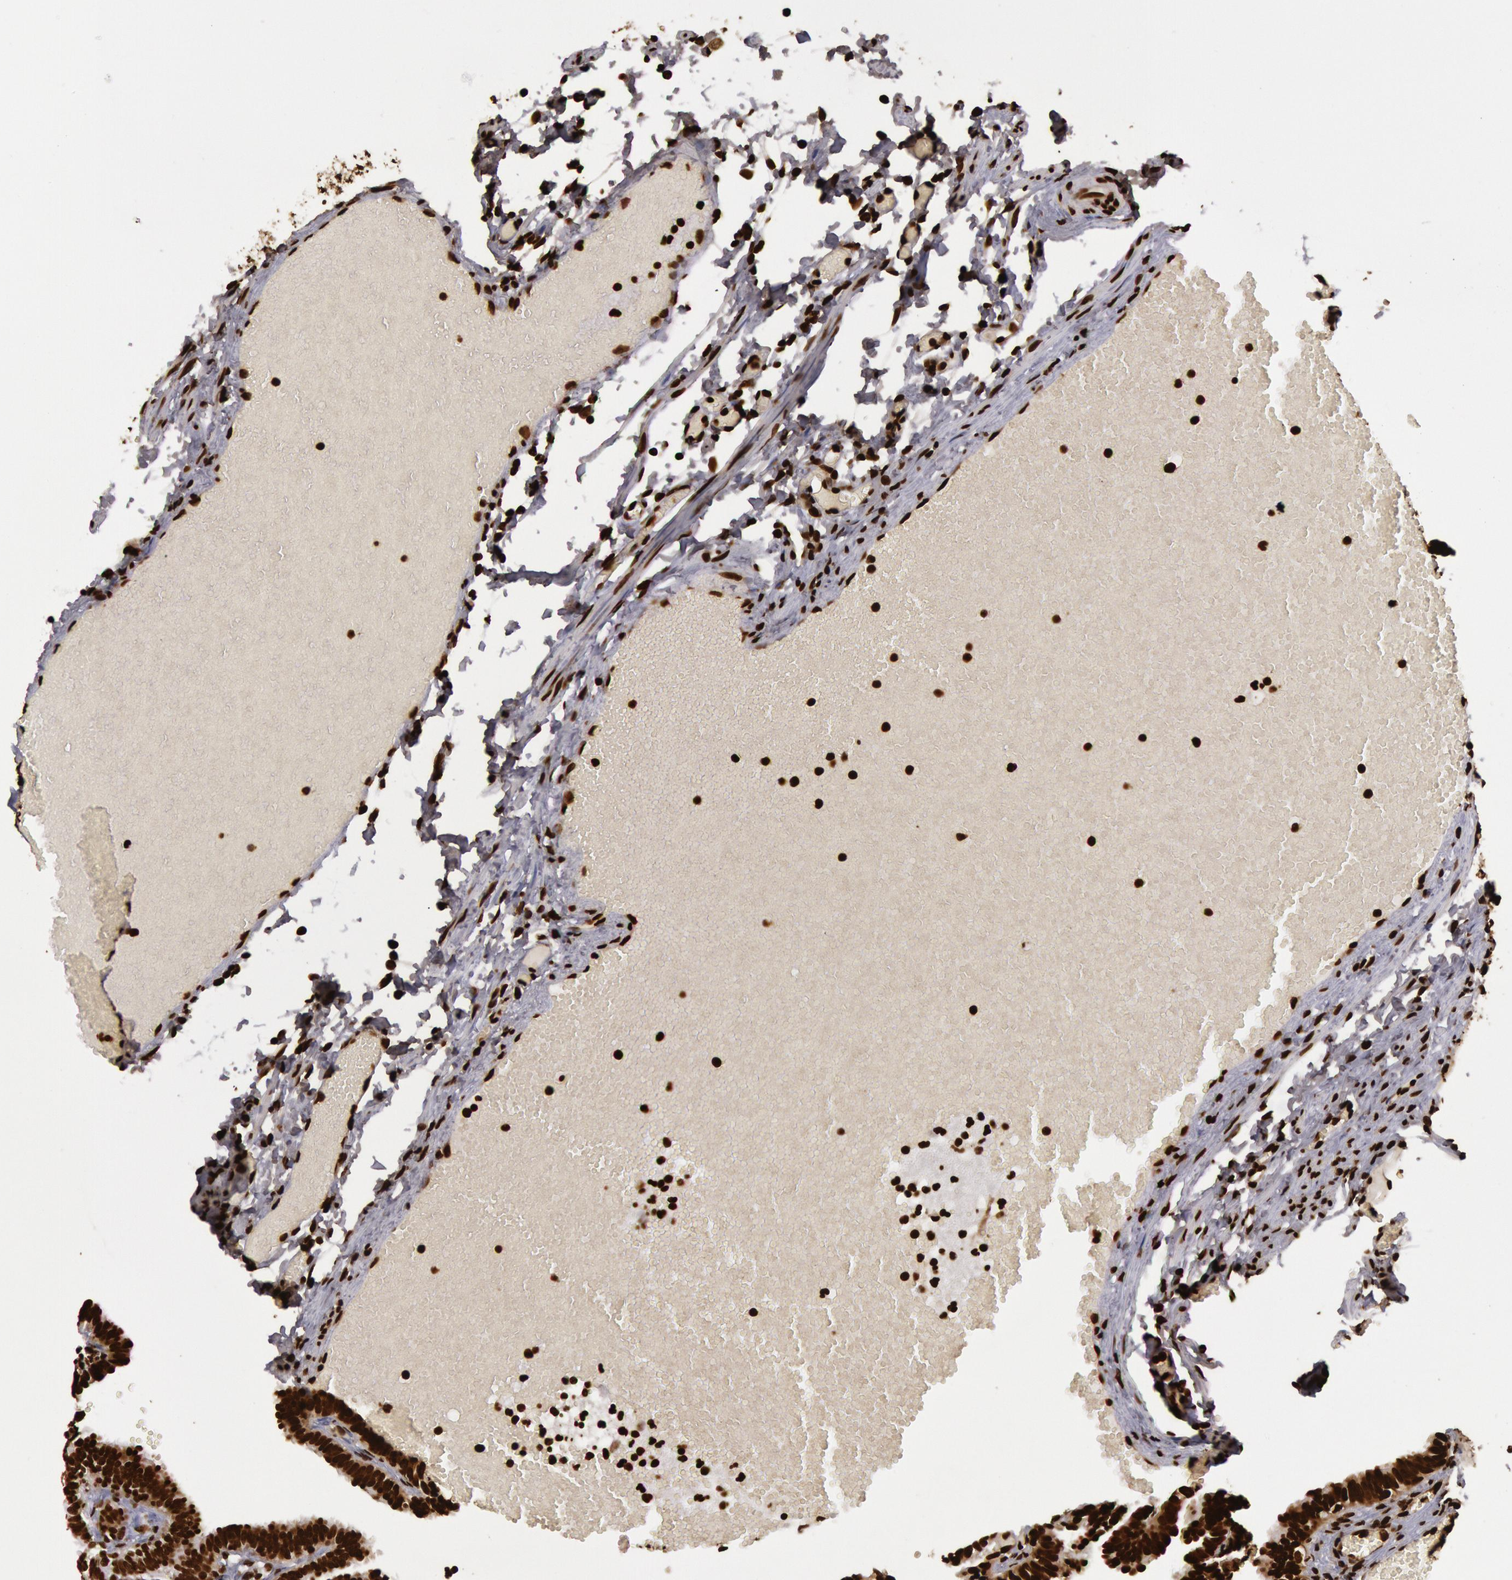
{"staining": {"intensity": "strong", "quantity": ">75%", "location": "nuclear"}, "tissue": "fallopian tube", "cell_type": "Glandular cells", "image_type": "normal", "snomed": [{"axis": "morphology", "description": "Normal tissue, NOS"}, {"axis": "topography", "description": "Fallopian tube"}], "caption": "About >75% of glandular cells in benign human fallopian tube exhibit strong nuclear protein positivity as visualized by brown immunohistochemical staining.", "gene": "H3", "patient": {"sex": "female", "age": 29}}